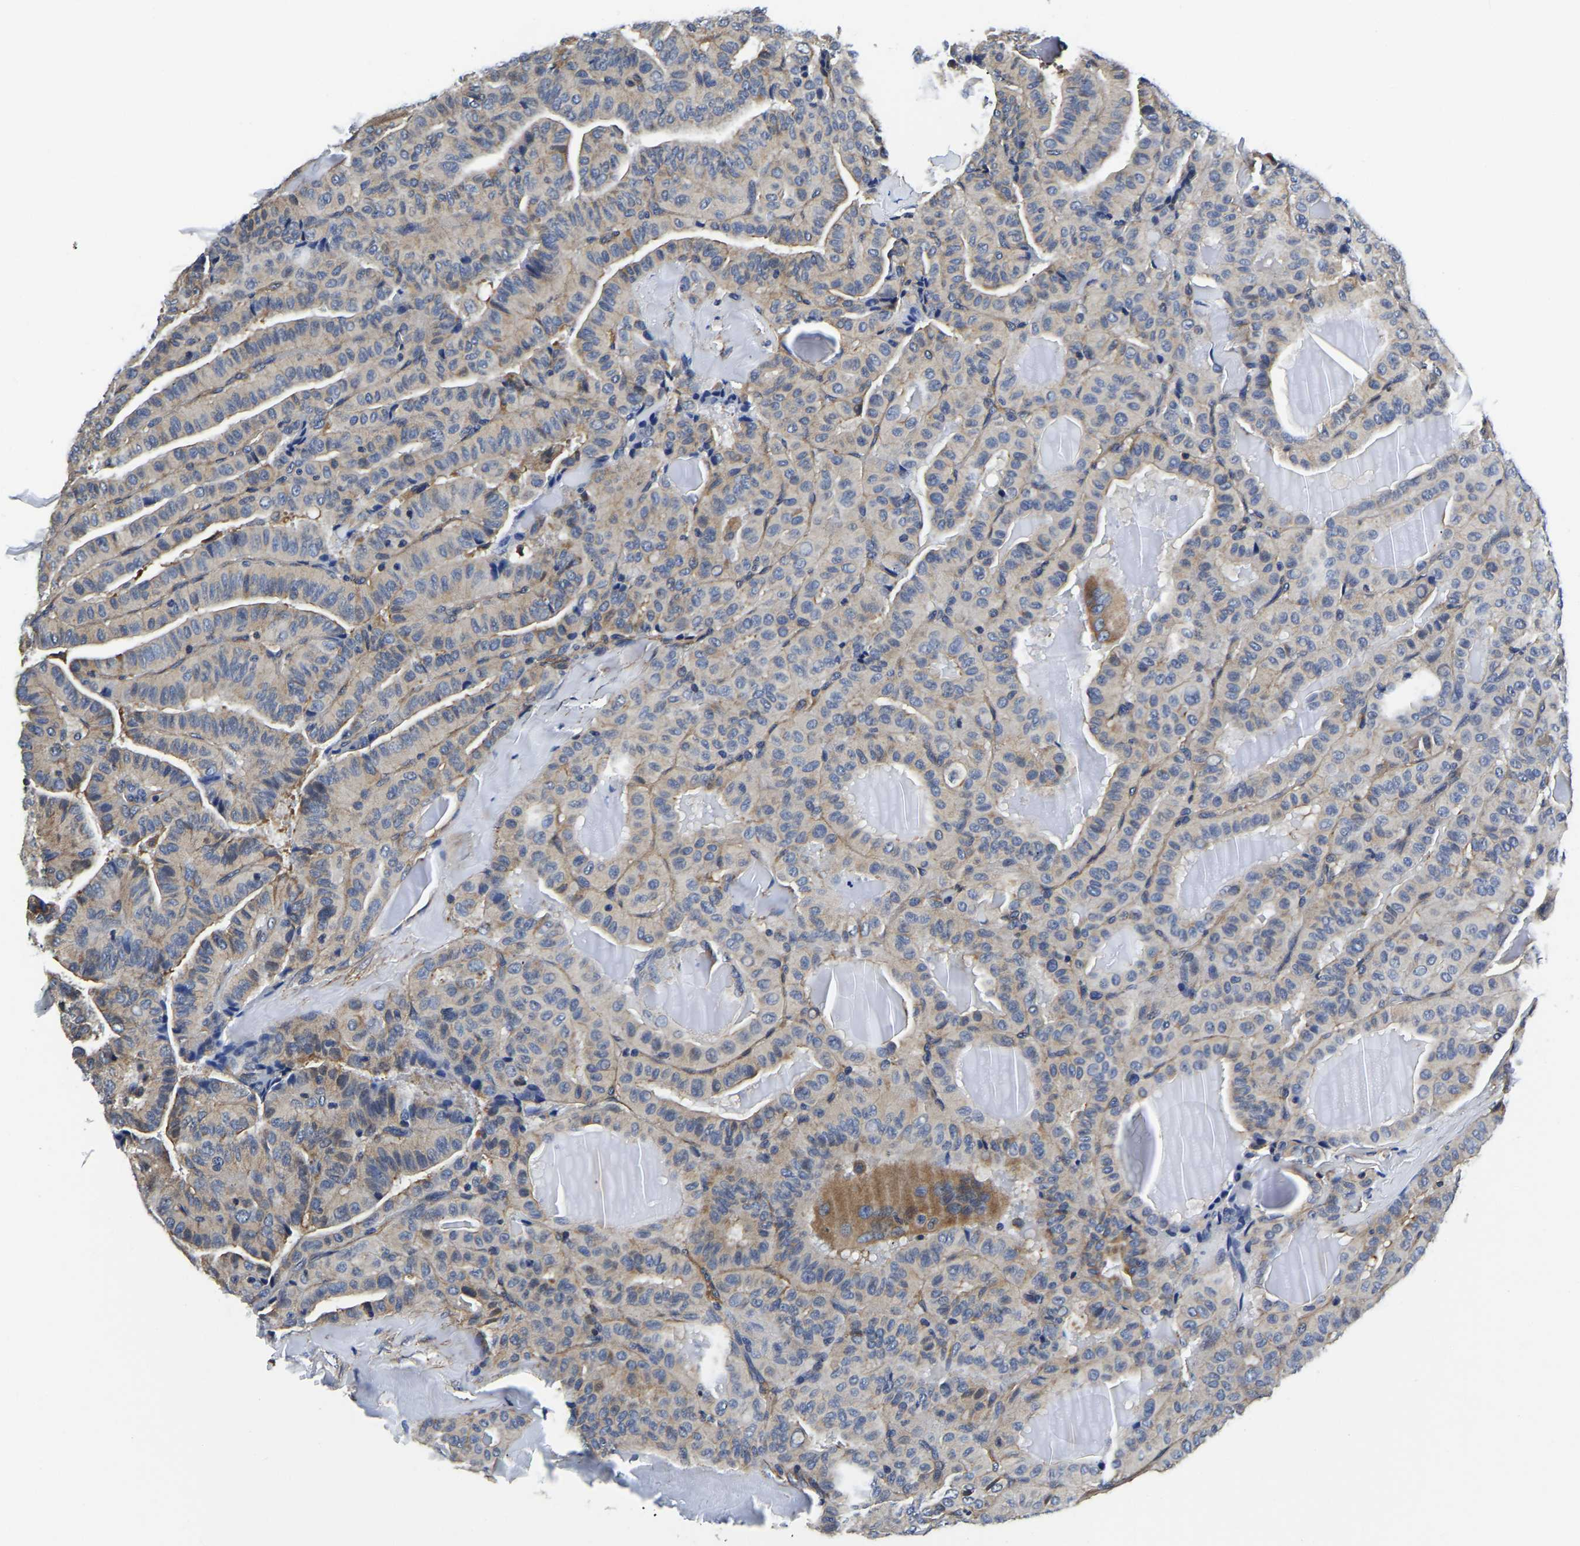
{"staining": {"intensity": "moderate", "quantity": "<25%", "location": "cytoplasmic/membranous"}, "tissue": "thyroid cancer", "cell_type": "Tumor cells", "image_type": "cancer", "snomed": [{"axis": "morphology", "description": "Papillary adenocarcinoma, NOS"}, {"axis": "topography", "description": "Thyroid gland"}], "caption": "A brown stain labels moderate cytoplasmic/membranous expression of a protein in thyroid cancer tumor cells.", "gene": "KCTD17", "patient": {"sex": "male", "age": 77}}